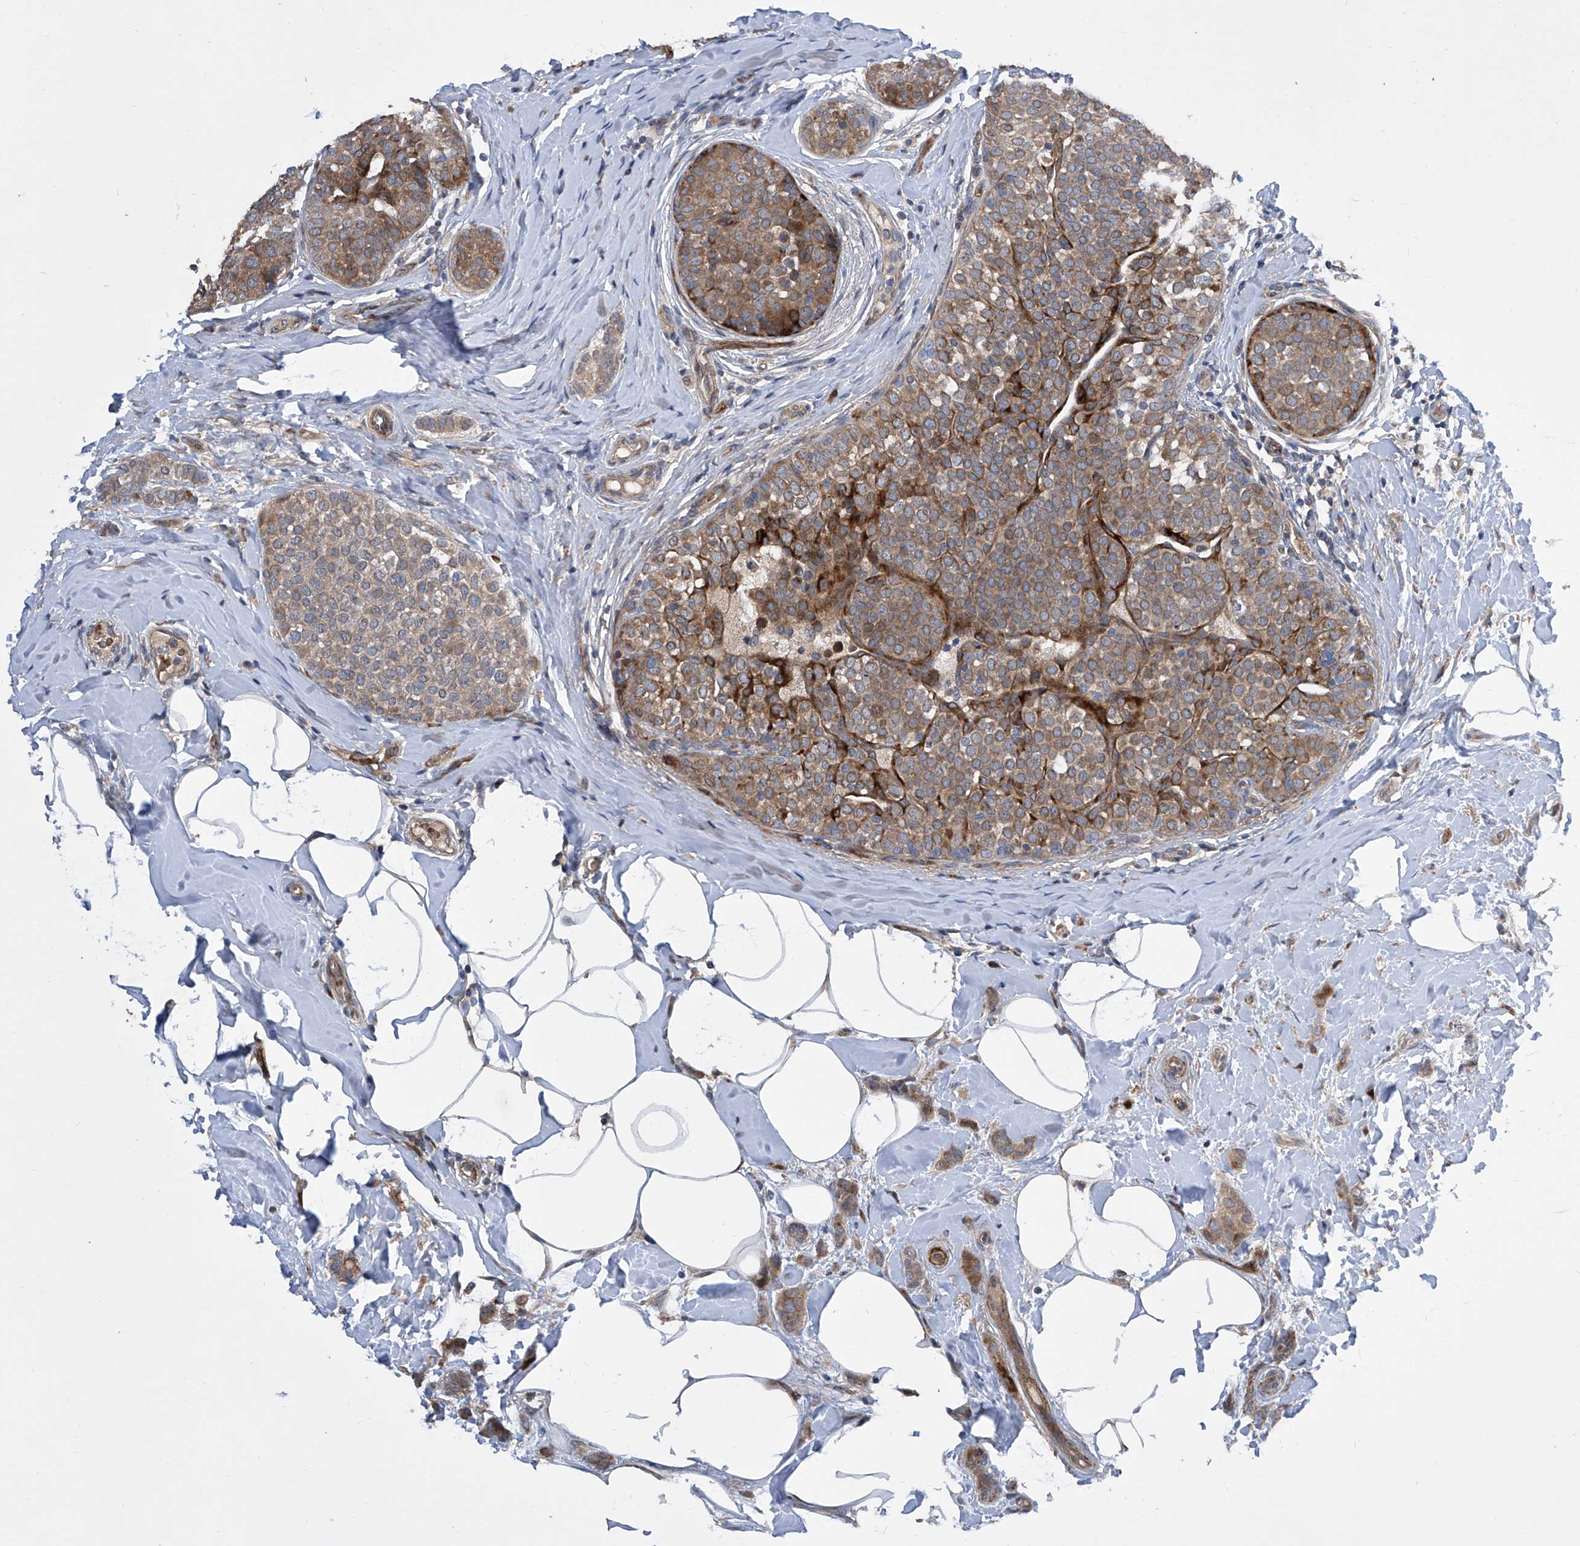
{"staining": {"intensity": "moderate", "quantity": ">75%", "location": "cytoplasmic/membranous"}, "tissue": "breast cancer", "cell_type": "Tumor cells", "image_type": "cancer", "snomed": [{"axis": "morphology", "description": "Lobular carcinoma, in situ"}, {"axis": "morphology", "description": "Lobular carcinoma"}, {"axis": "topography", "description": "Breast"}], "caption": "Immunohistochemistry of human lobular carcinoma in situ (breast) demonstrates medium levels of moderate cytoplasmic/membranous staining in approximately >75% of tumor cells.", "gene": "USF3", "patient": {"sex": "female", "age": 41}}